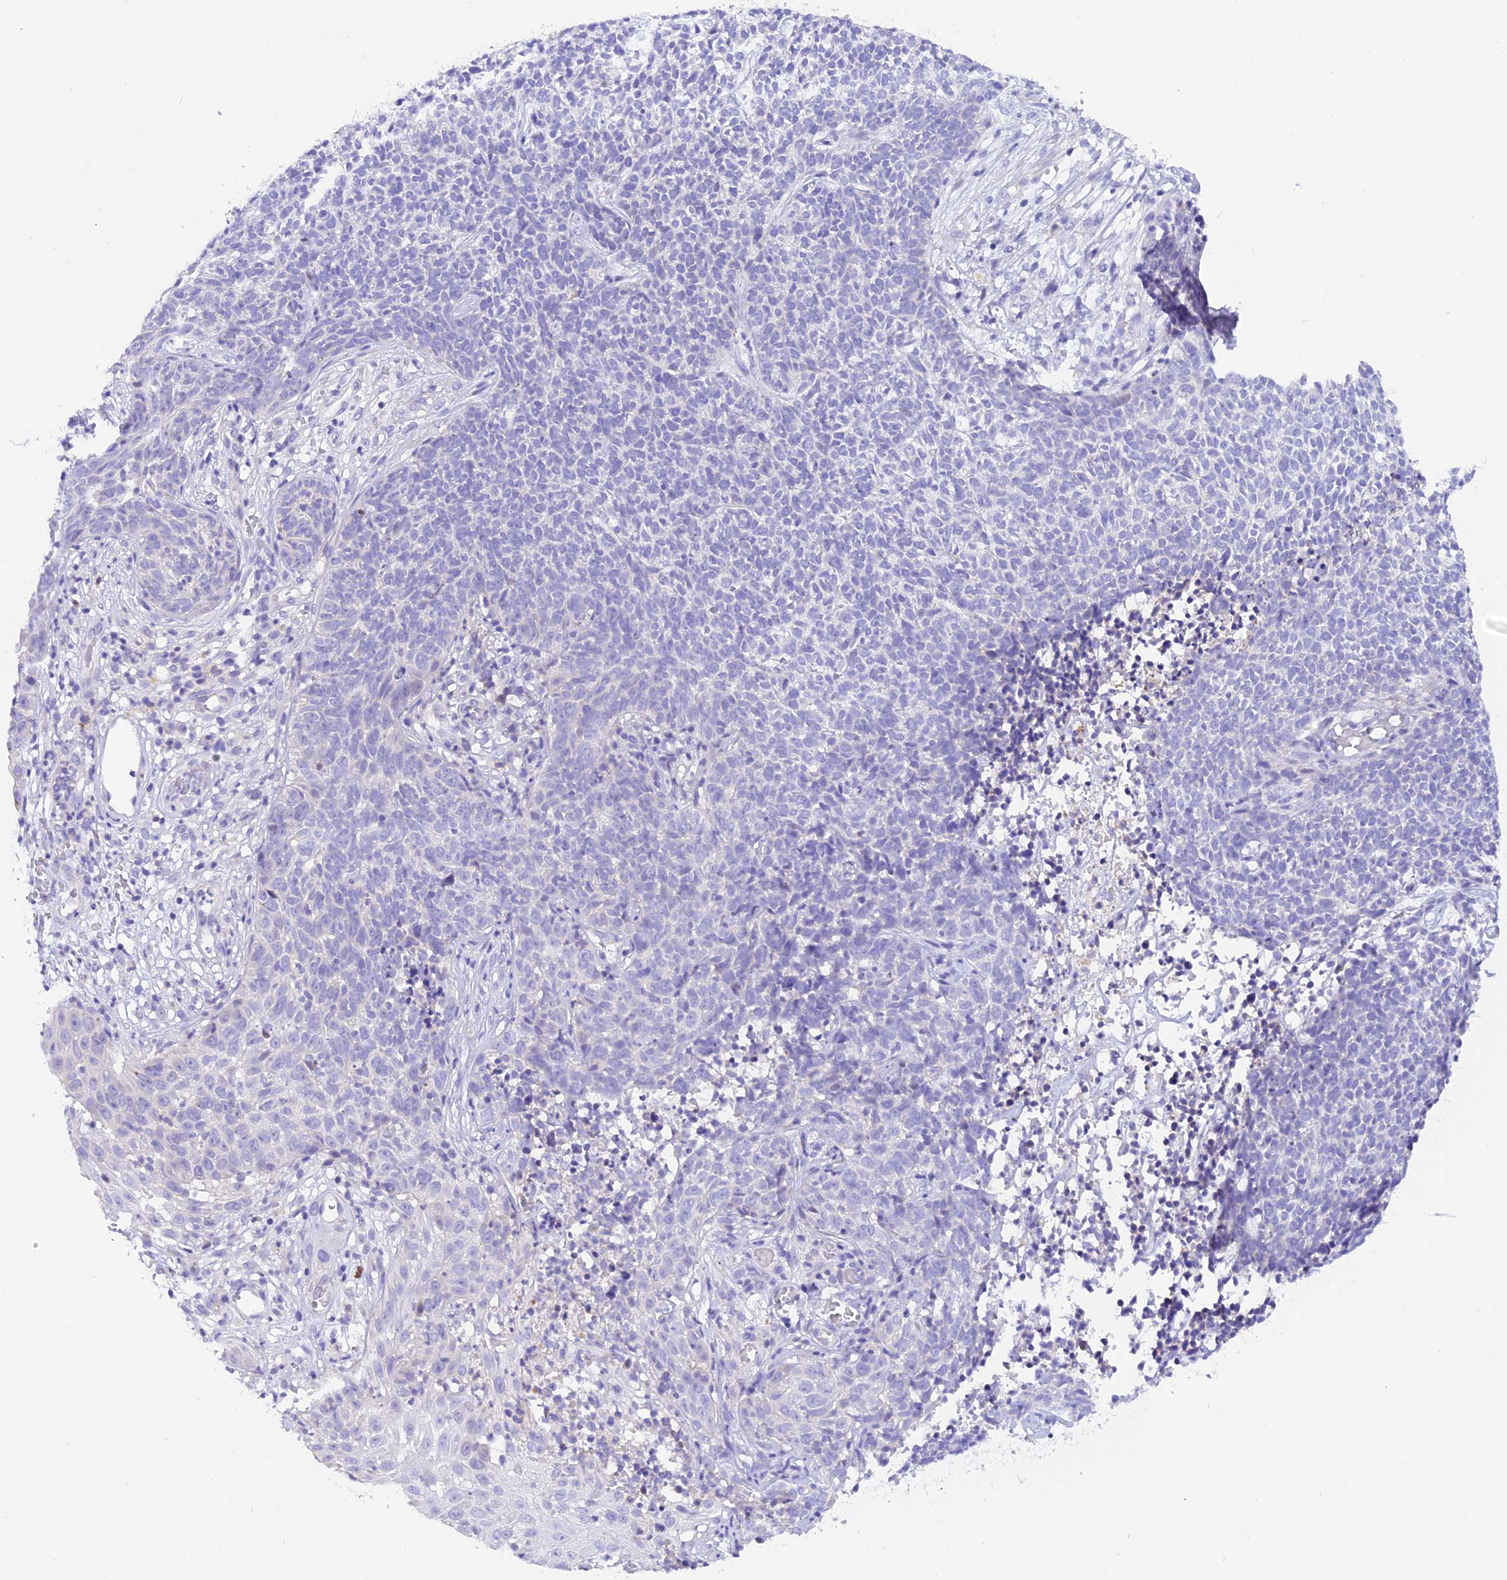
{"staining": {"intensity": "negative", "quantity": "none", "location": "none"}, "tissue": "skin cancer", "cell_type": "Tumor cells", "image_type": "cancer", "snomed": [{"axis": "morphology", "description": "Basal cell carcinoma"}, {"axis": "topography", "description": "Skin"}], "caption": "IHC photomicrograph of neoplastic tissue: human basal cell carcinoma (skin) stained with DAB (3,3'-diaminobenzidine) displays no significant protein positivity in tumor cells.", "gene": "COL6A5", "patient": {"sex": "female", "age": 84}}